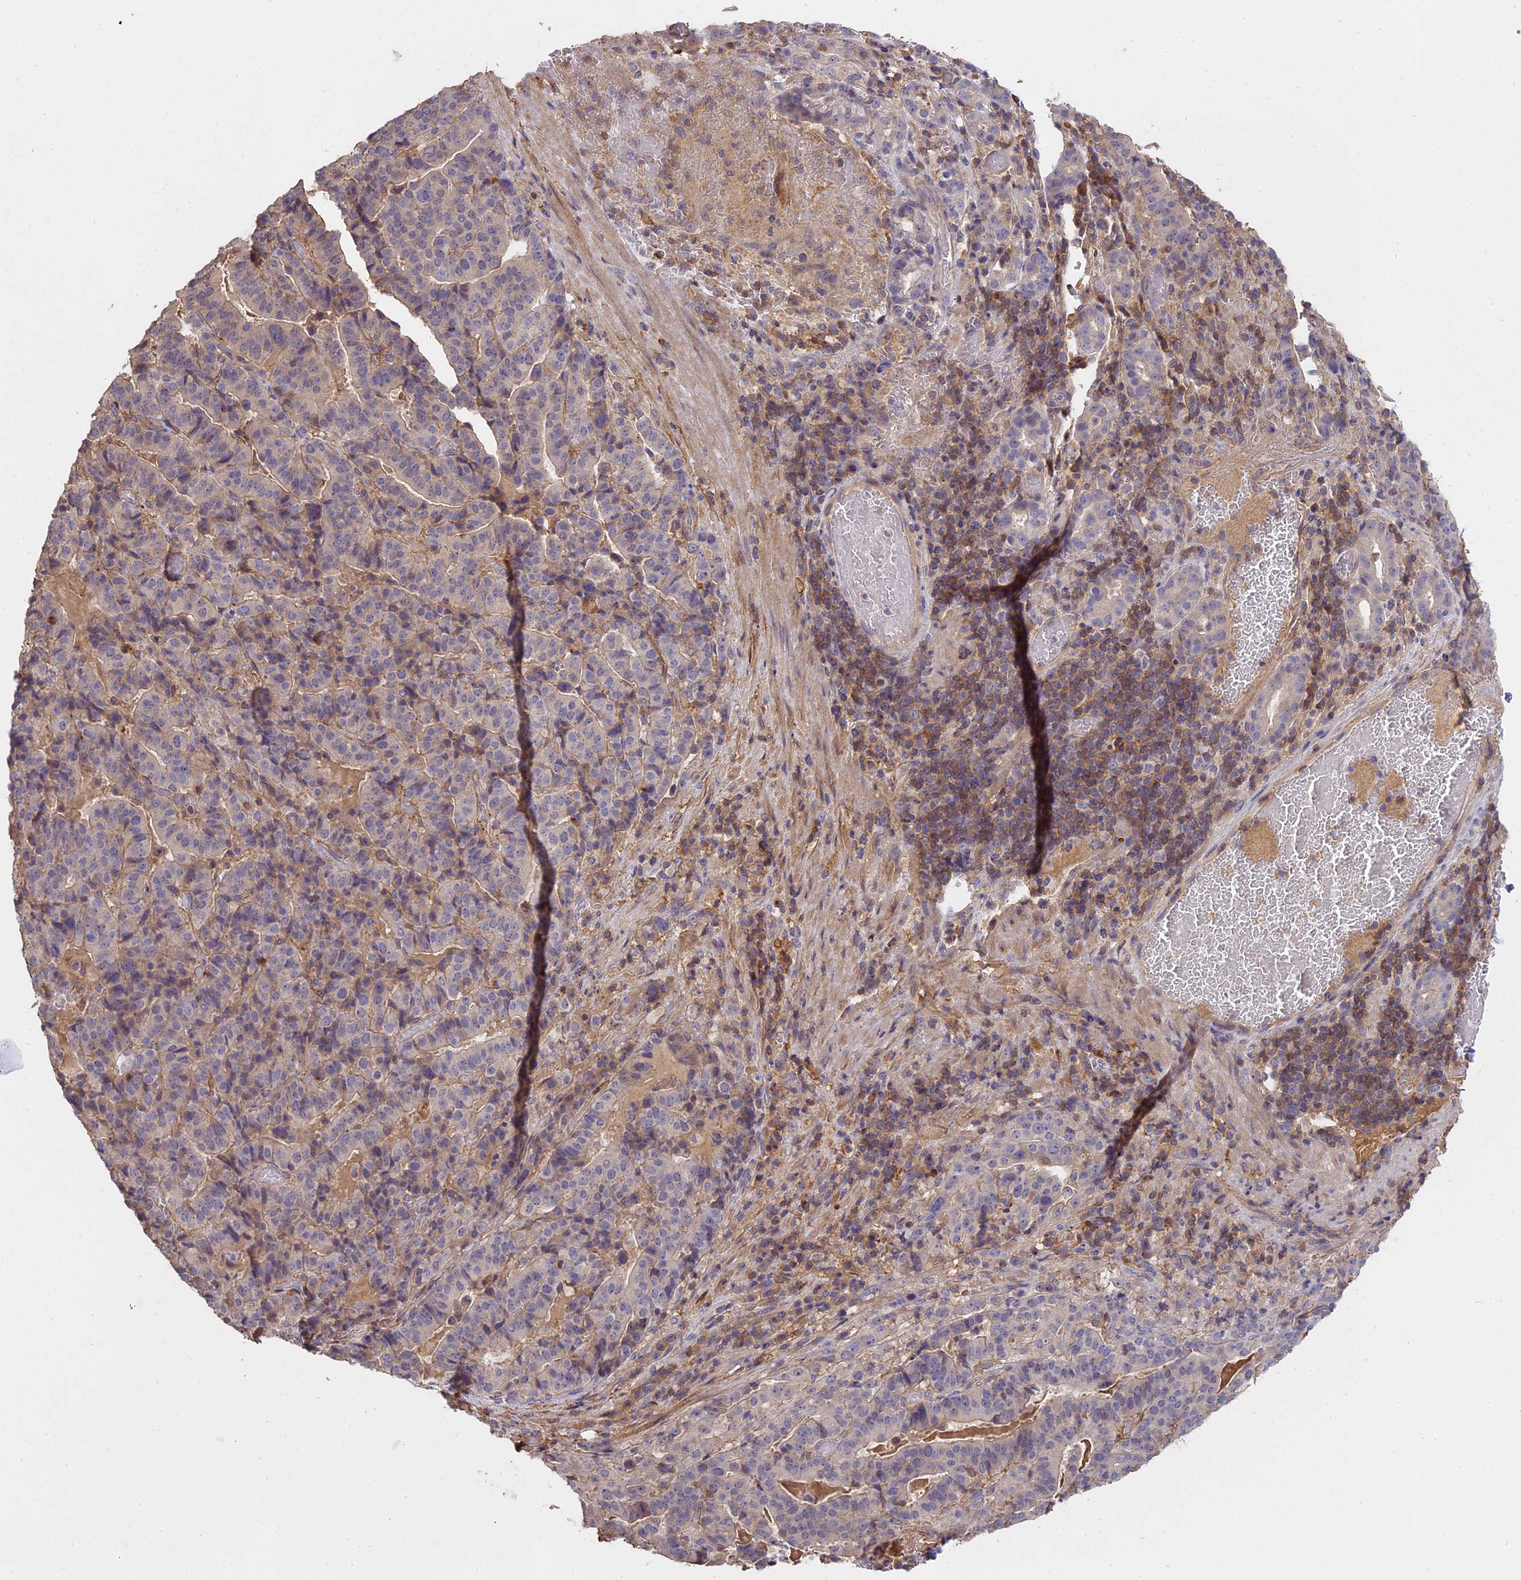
{"staining": {"intensity": "negative", "quantity": "none", "location": "none"}, "tissue": "stomach cancer", "cell_type": "Tumor cells", "image_type": "cancer", "snomed": [{"axis": "morphology", "description": "Adenocarcinoma, NOS"}, {"axis": "topography", "description": "Stomach"}], "caption": "Photomicrograph shows no protein staining in tumor cells of stomach cancer tissue.", "gene": "CFAP119", "patient": {"sex": "male", "age": 48}}